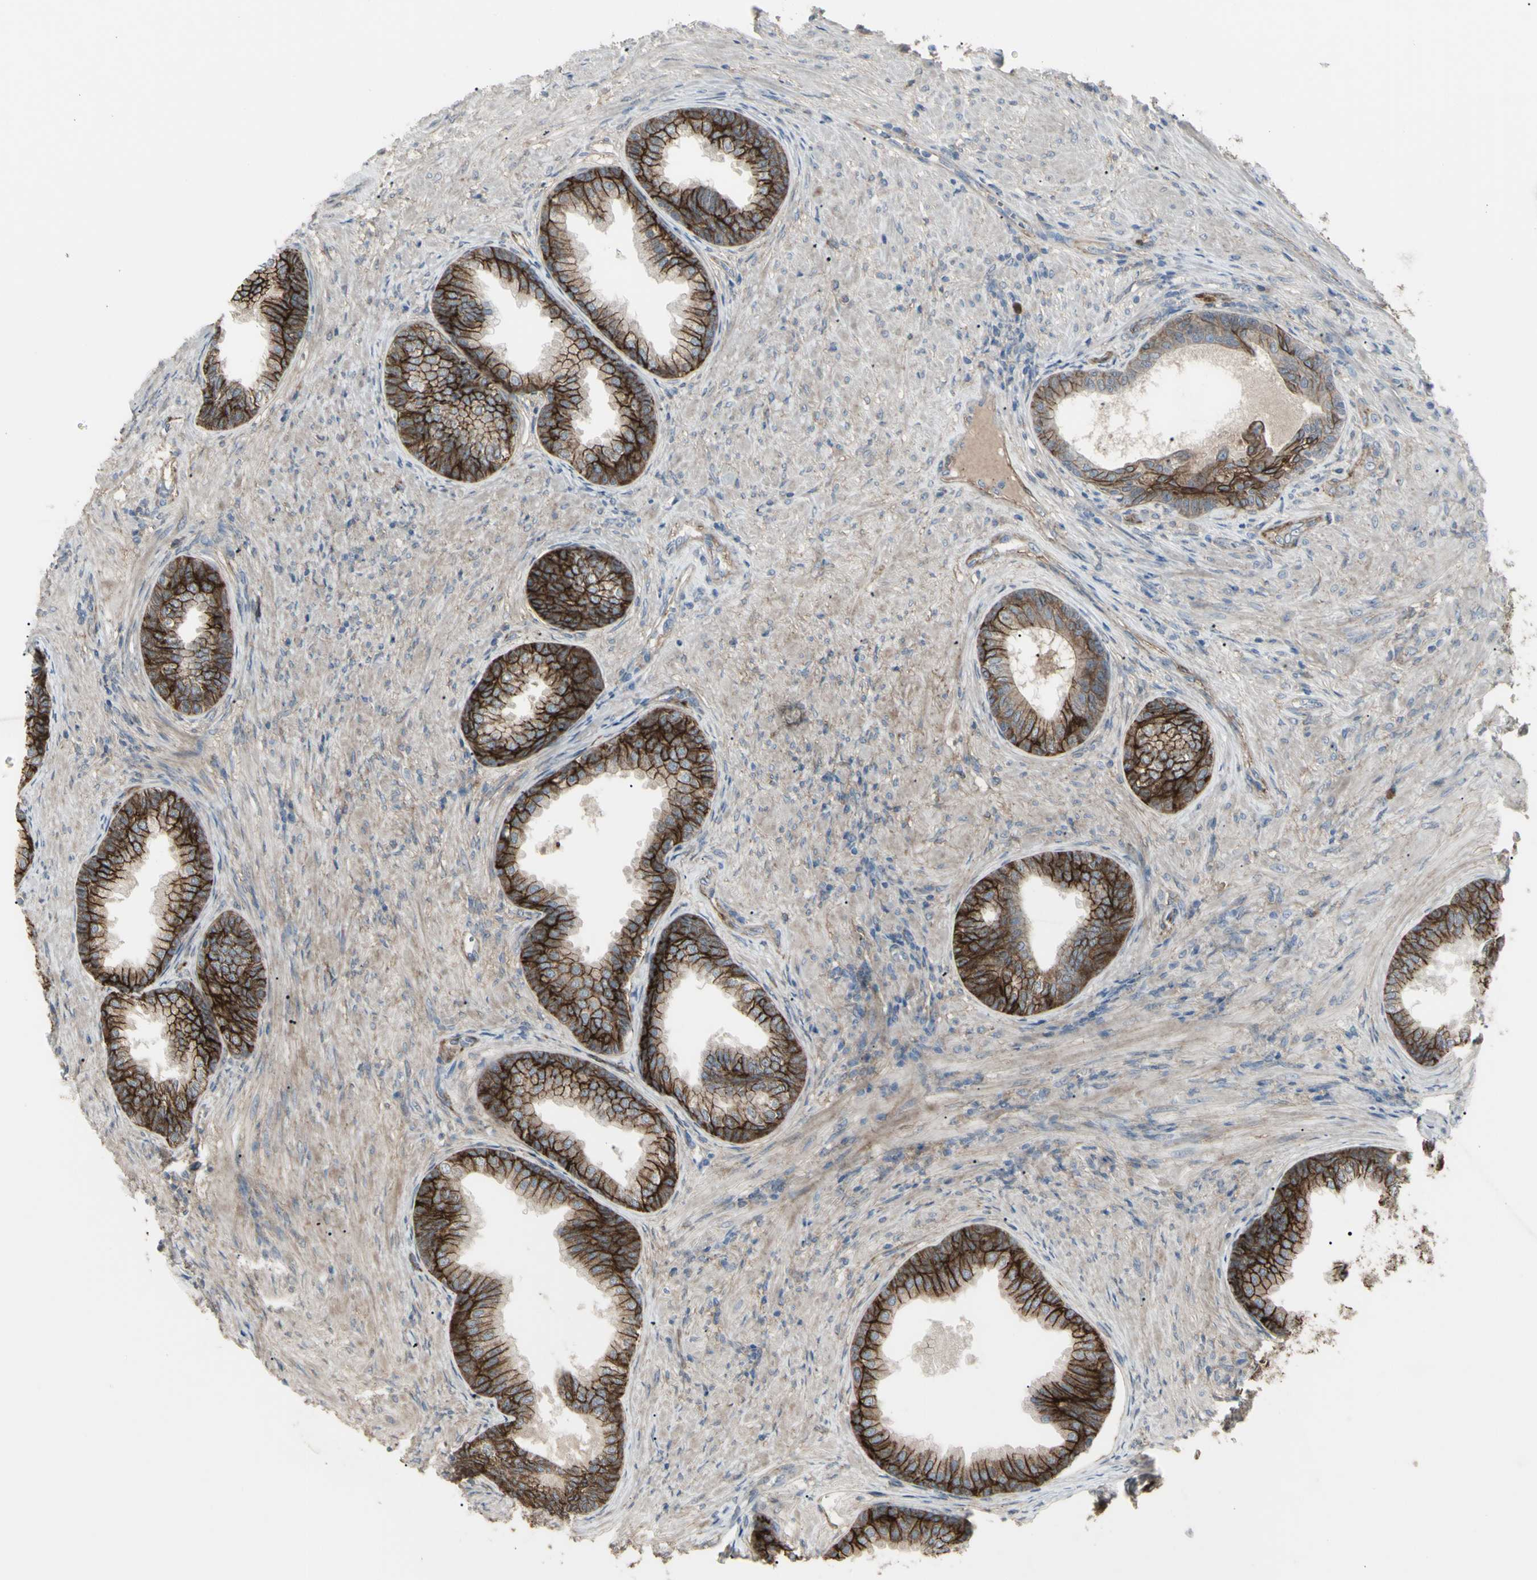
{"staining": {"intensity": "strong", "quantity": ">75%", "location": "cytoplasmic/membranous"}, "tissue": "prostate", "cell_type": "Glandular cells", "image_type": "normal", "snomed": [{"axis": "morphology", "description": "Normal tissue, NOS"}, {"axis": "topography", "description": "Prostate"}], "caption": "Brown immunohistochemical staining in normal human prostate exhibits strong cytoplasmic/membranous staining in about >75% of glandular cells. The staining was performed using DAB (3,3'-diaminobenzidine) to visualize the protein expression in brown, while the nuclei were stained in blue with hematoxylin (Magnification: 20x).", "gene": "CD276", "patient": {"sex": "male", "age": 76}}